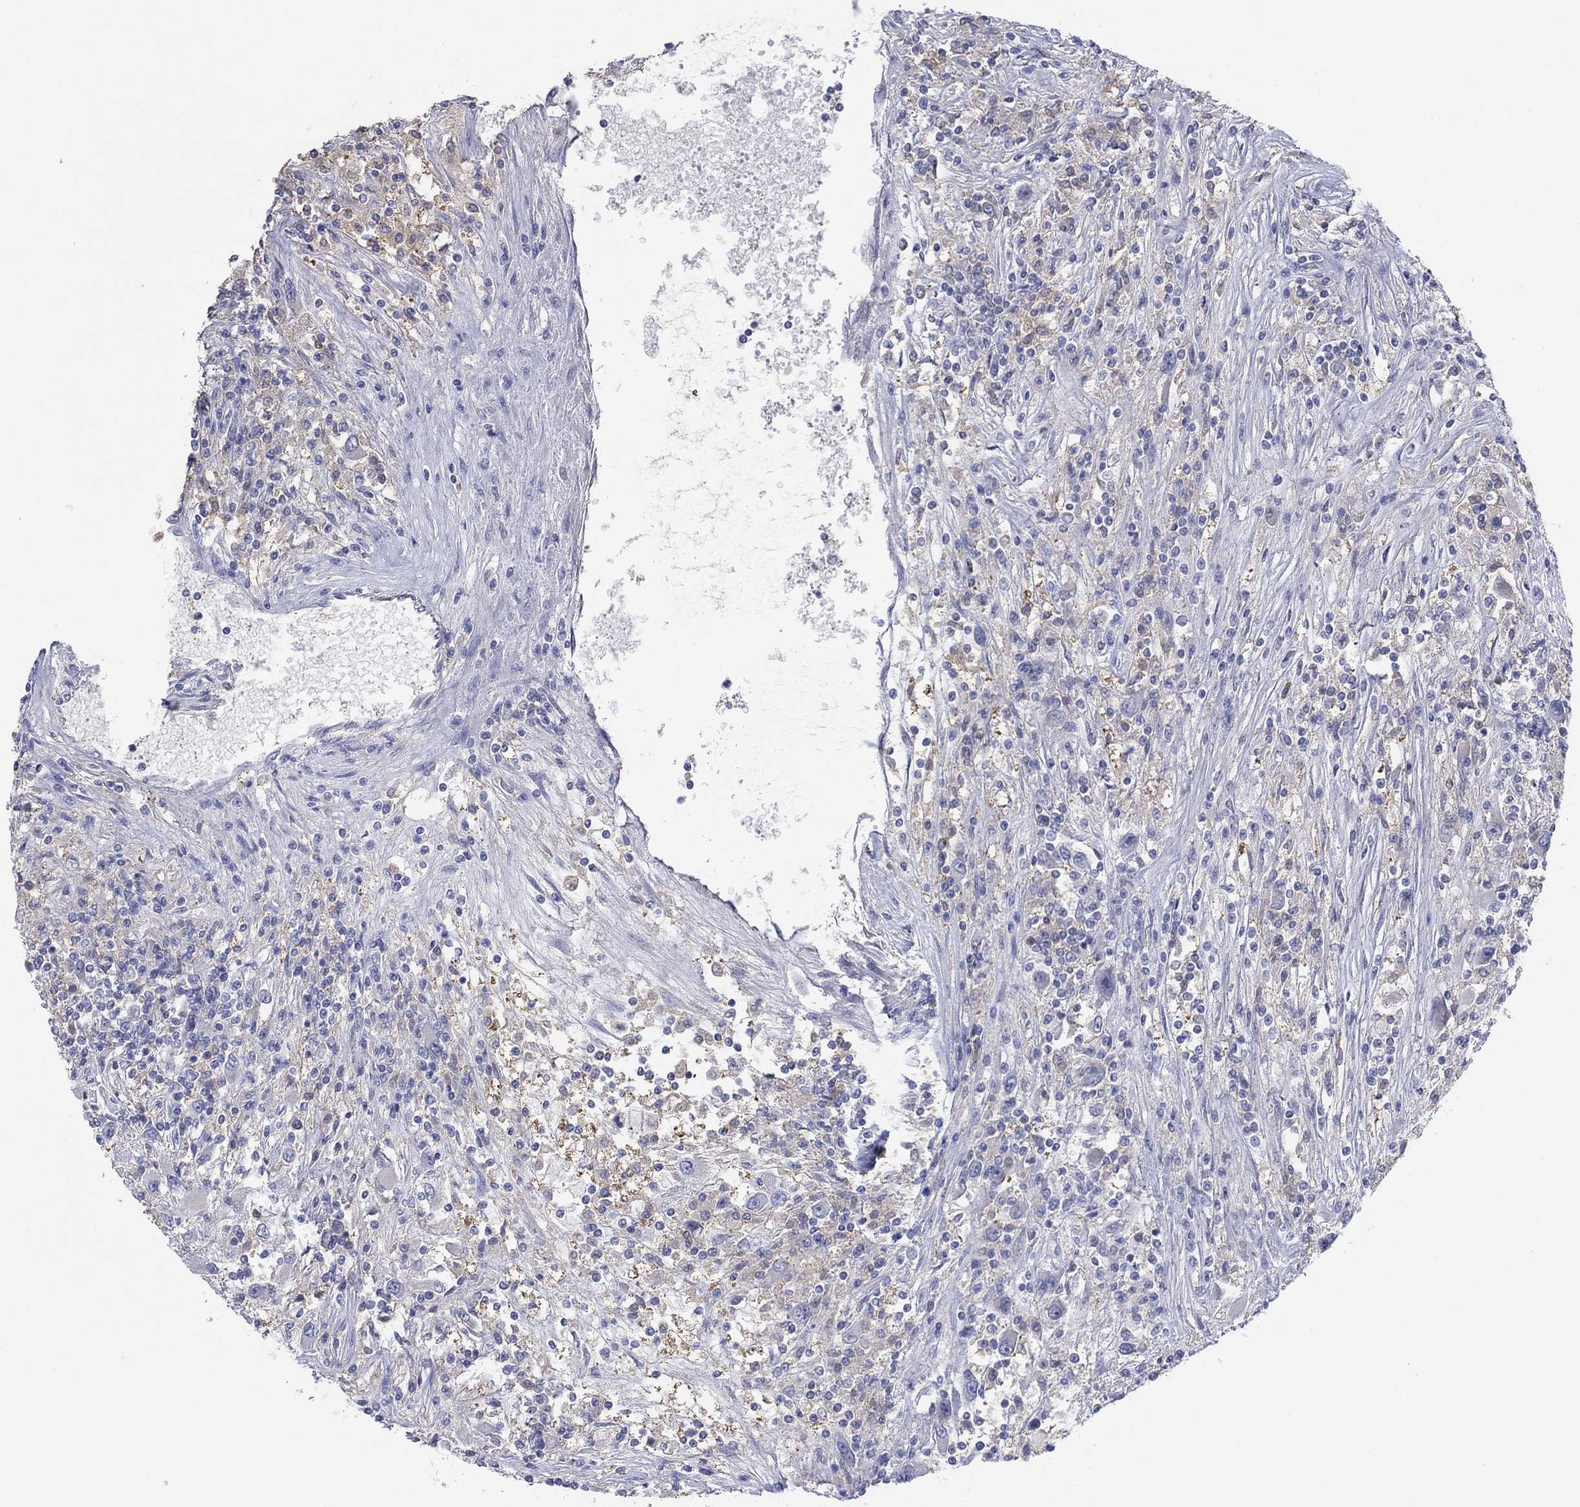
{"staining": {"intensity": "negative", "quantity": "none", "location": "none"}, "tissue": "renal cancer", "cell_type": "Tumor cells", "image_type": "cancer", "snomed": [{"axis": "morphology", "description": "Adenocarcinoma, NOS"}, {"axis": "topography", "description": "Kidney"}], "caption": "Photomicrograph shows no significant protein expression in tumor cells of renal adenocarcinoma.", "gene": "PLCL2", "patient": {"sex": "female", "age": 67}}